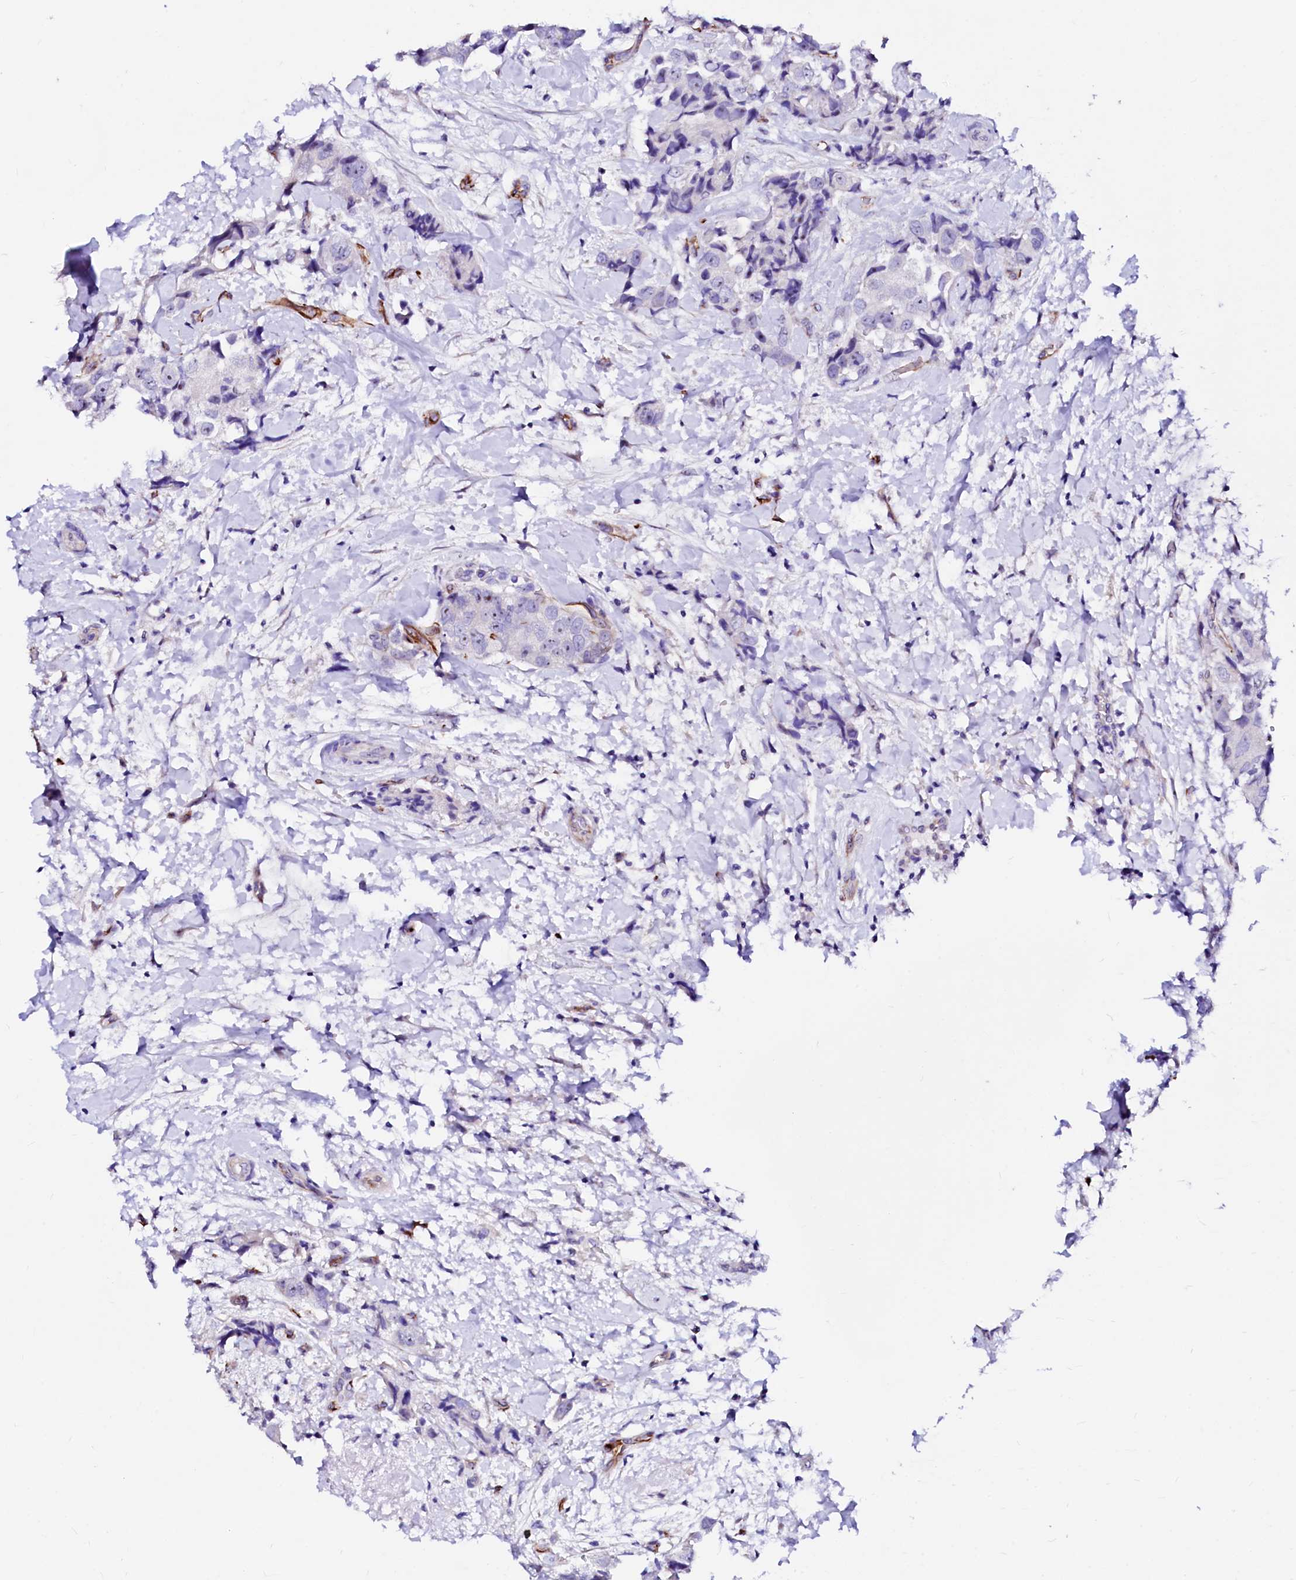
{"staining": {"intensity": "negative", "quantity": "none", "location": "none"}, "tissue": "breast cancer", "cell_type": "Tumor cells", "image_type": "cancer", "snomed": [{"axis": "morphology", "description": "Normal tissue, NOS"}, {"axis": "morphology", "description": "Duct carcinoma"}, {"axis": "topography", "description": "Breast"}], "caption": "Breast intraductal carcinoma stained for a protein using IHC displays no expression tumor cells.", "gene": "SFR1", "patient": {"sex": "female", "age": 62}}